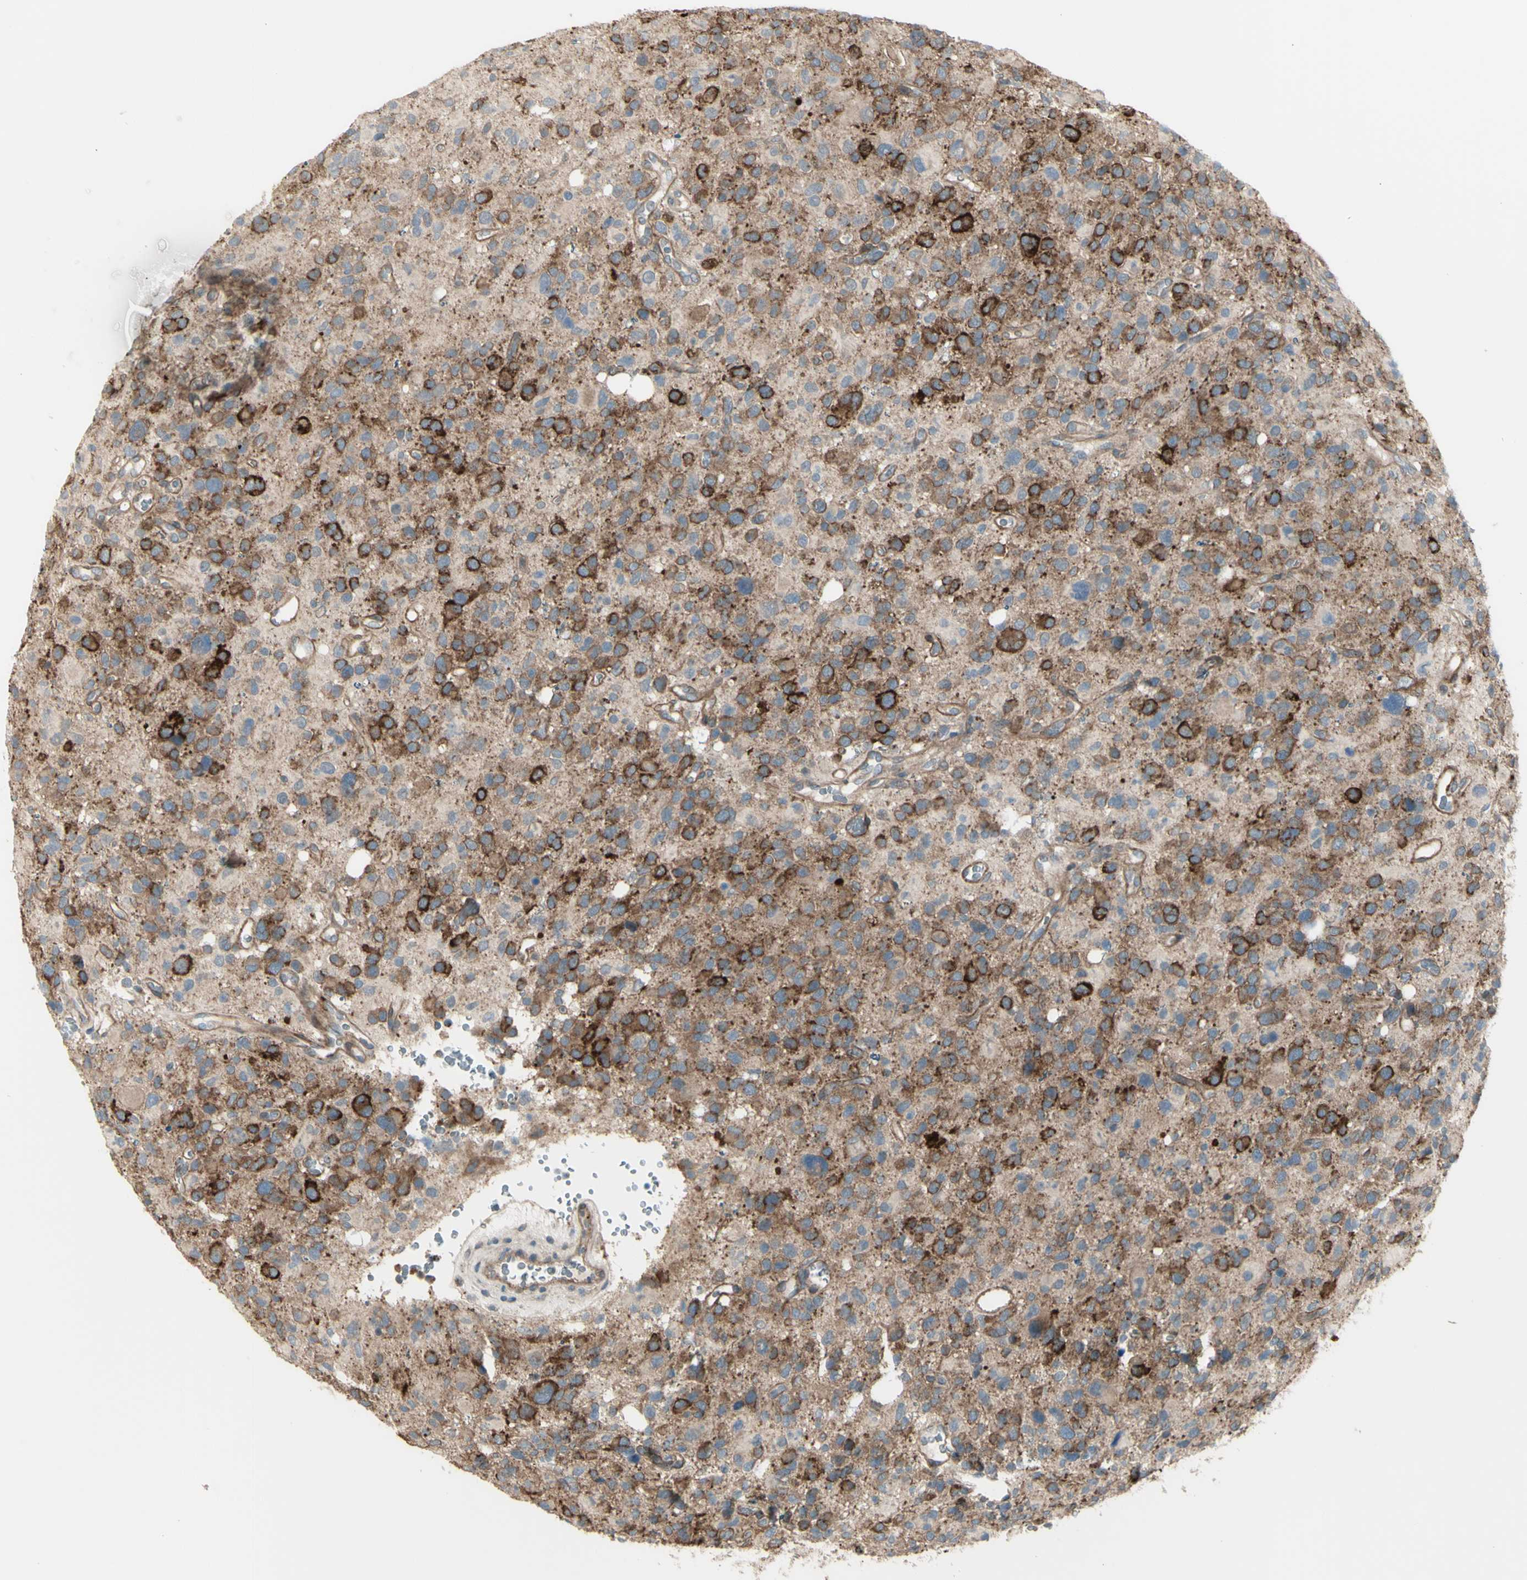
{"staining": {"intensity": "strong", "quantity": "25%-75%", "location": "cytoplasmic/membranous"}, "tissue": "glioma", "cell_type": "Tumor cells", "image_type": "cancer", "snomed": [{"axis": "morphology", "description": "Glioma, malignant, High grade"}, {"axis": "topography", "description": "Brain"}], "caption": "Malignant glioma (high-grade) stained with a brown dye demonstrates strong cytoplasmic/membranous positive staining in about 25%-75% of tumor cells.", "gene": "OSTM1", "patient": {"sex": "male", "age": 48}}